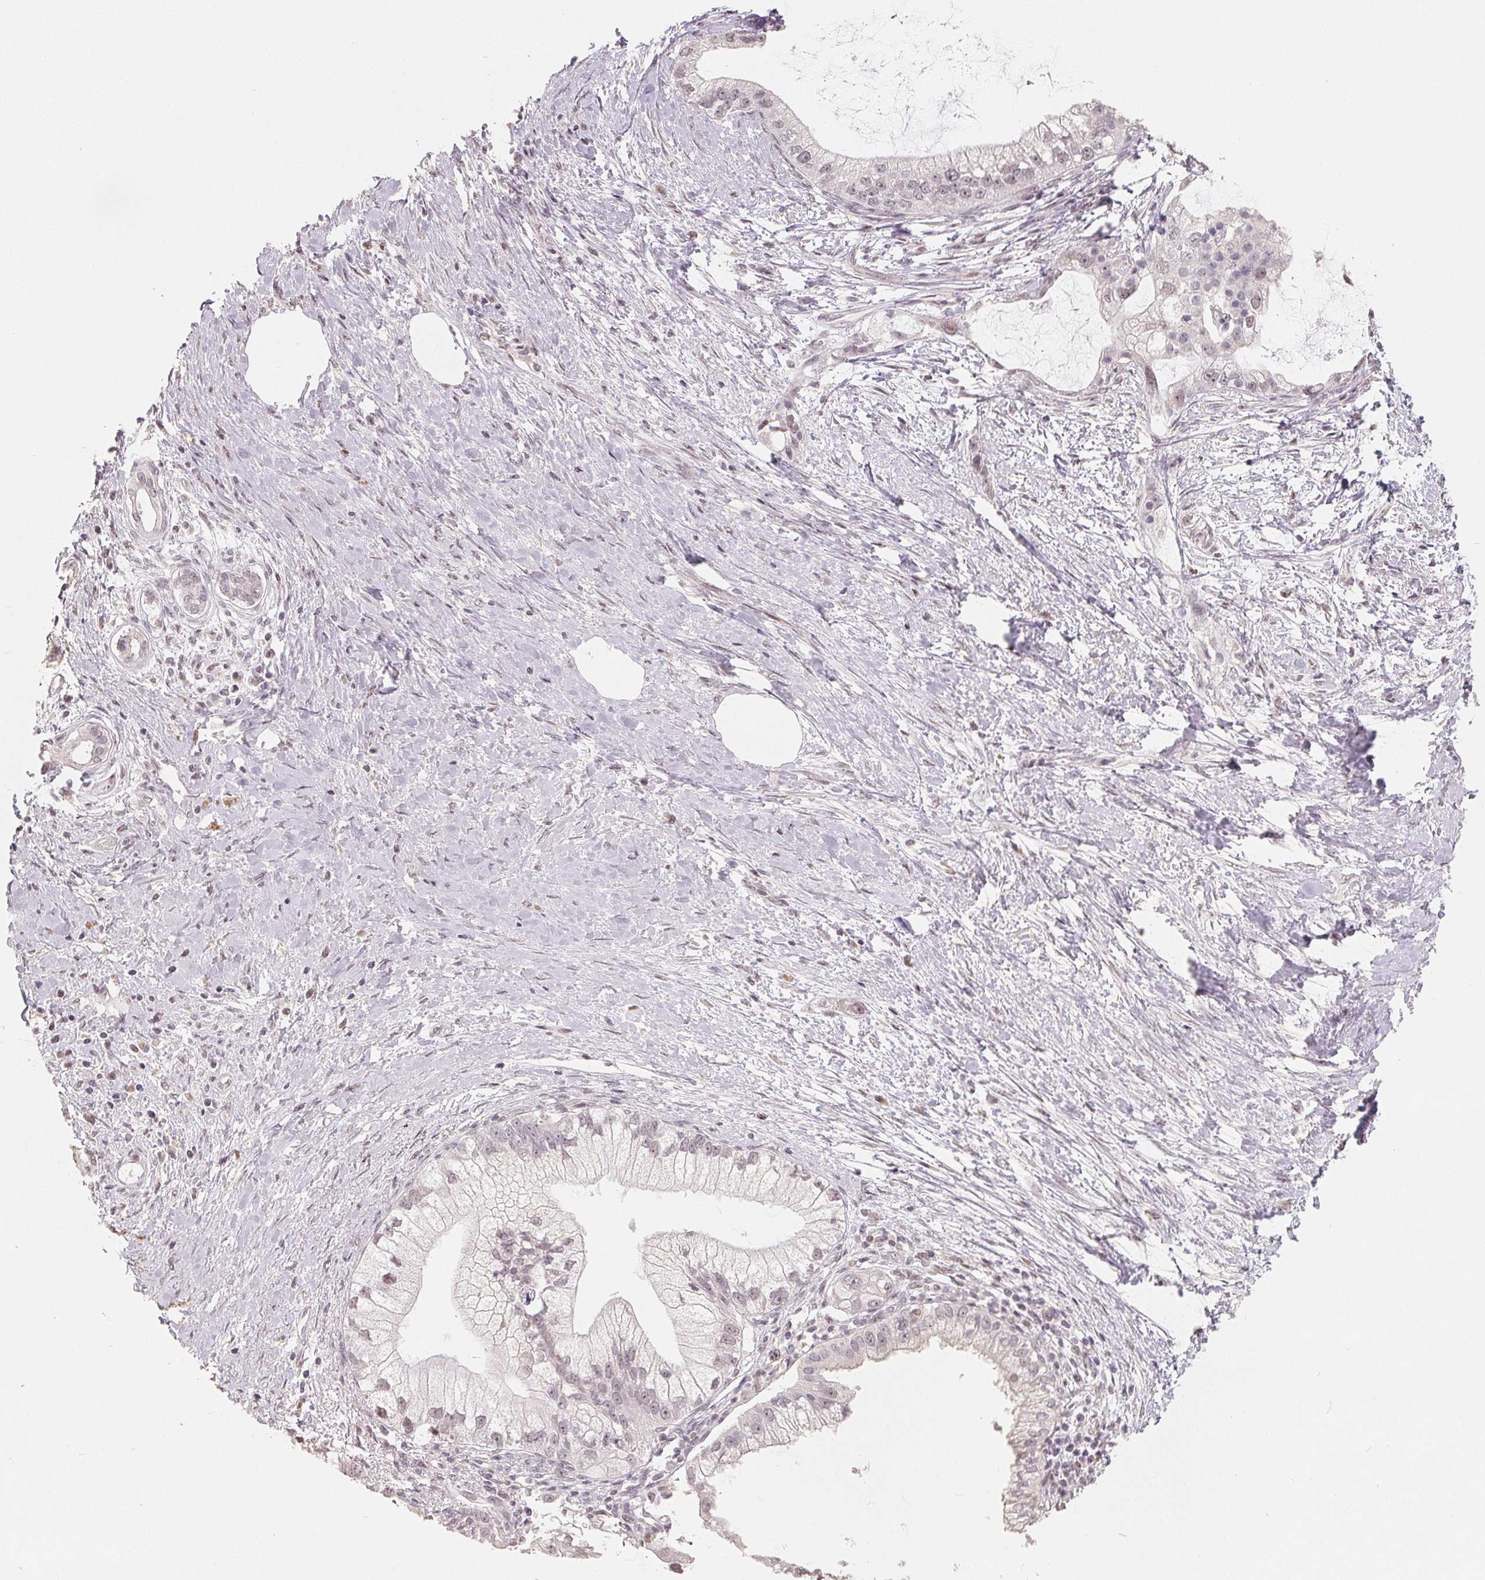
{"staining": {"intensity": "weak", "quantity": "<25%", "location": "nuclear"}, "tissue": "pancreatic cancer", "cell_type": "Tumor cells", "image_type": "cancer", "snomed": [{"axis": "morphology", "description": "Adenocarcinoma, NOS"}, {"axis": "topography", "description": "Pancreas"}], "caption": "A high-resolution micrograph shows immunohistochemistry staining of pancreatic cancer, which displays no significant expression in tumor cells.", "gene": "CCDC138", "patient": {"sex": "male", "age": 70}}